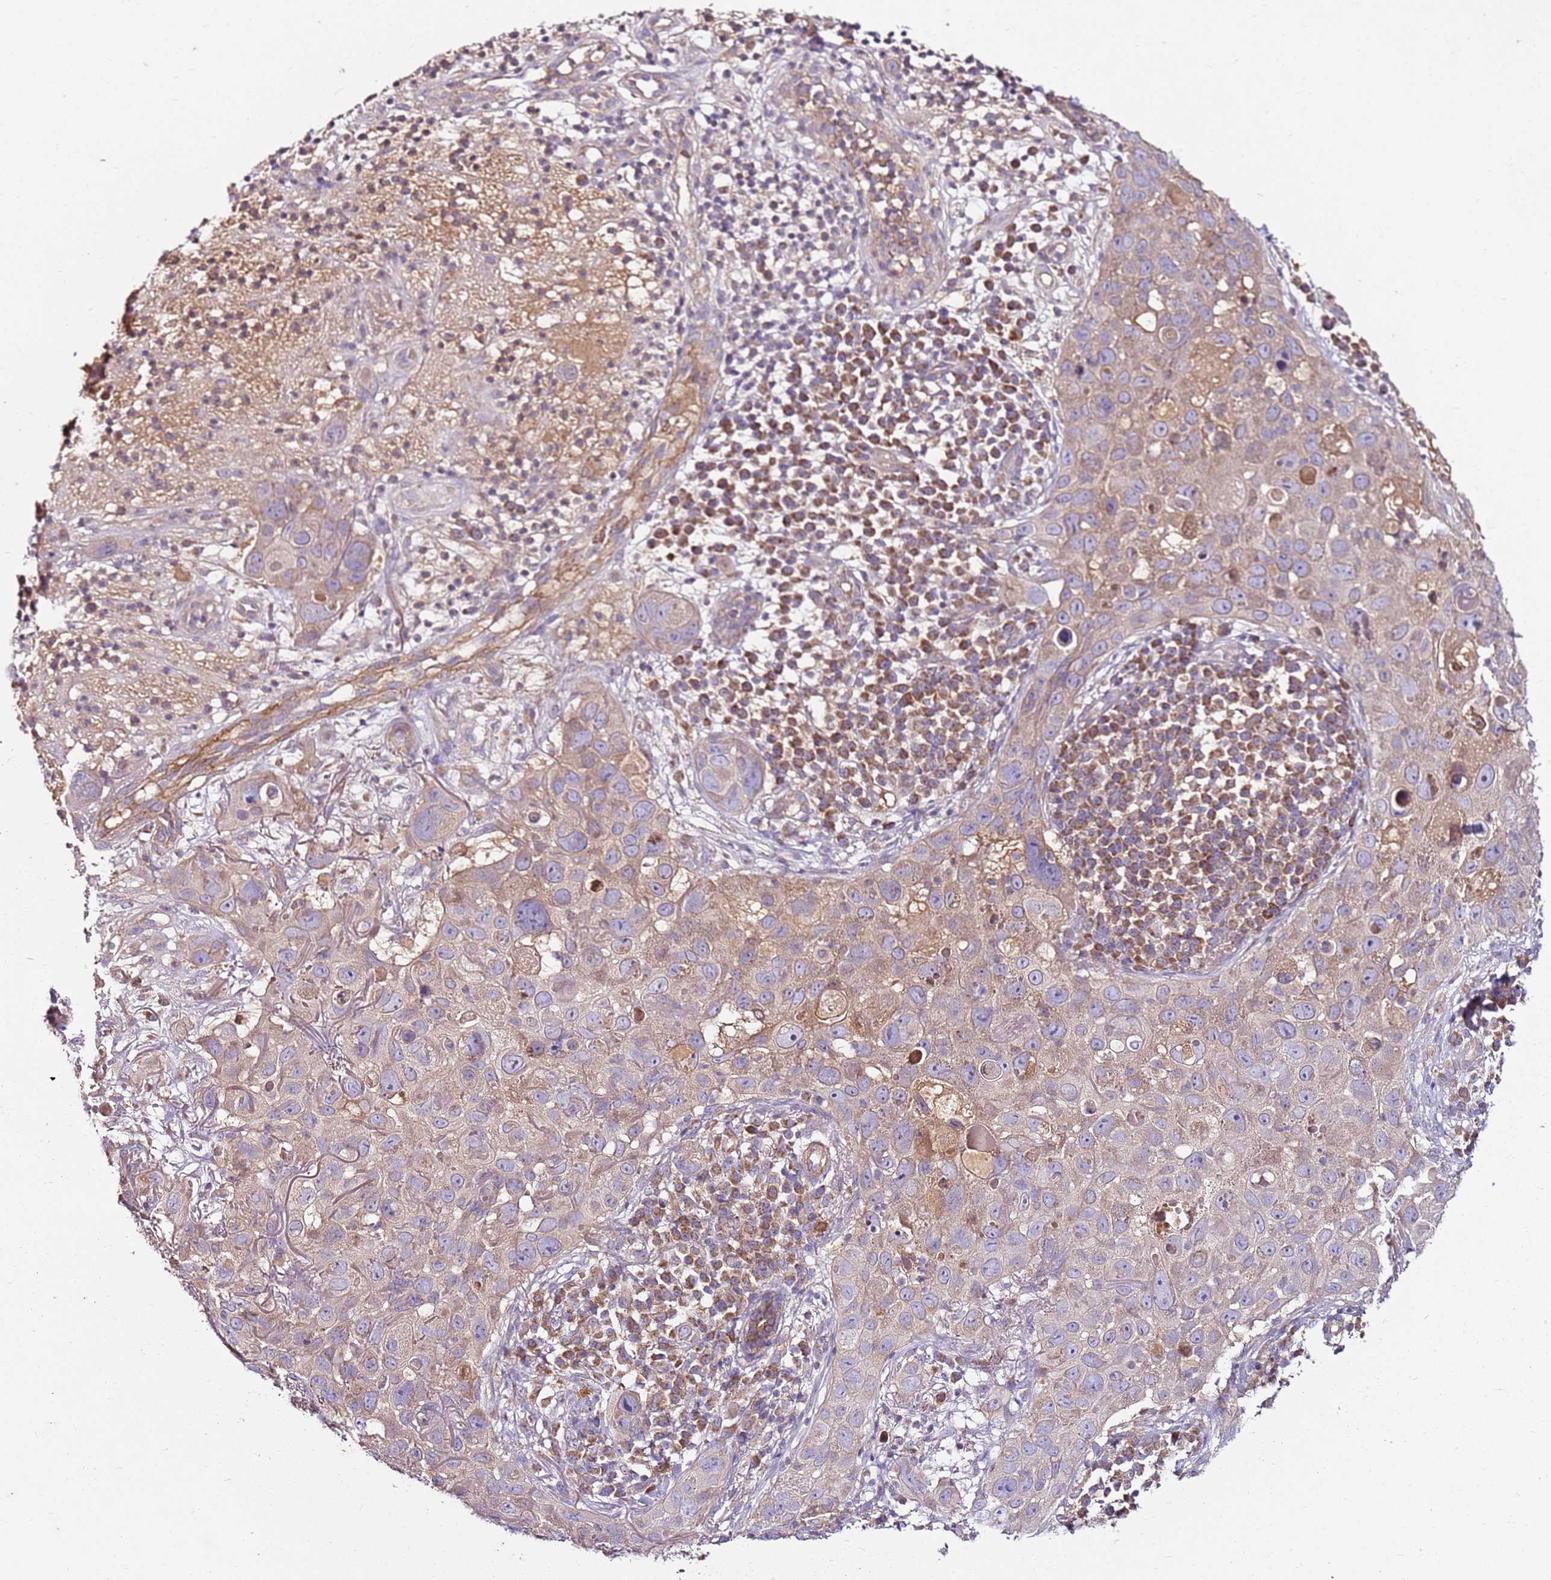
{"staining": {"intensity": "weak", "quantity": "25%-75%", "location": "cytoplasmic/membranous"}, "tissue": "skin cancer", "cell_type": "Tumor cells", "image_type": "cancer", "snomed": [{"axis": "morphology", "description": "Squamous cell carcinoma in situ, NOS"}, {"axis": "morphology", "description": "Squamous cell carcinoma, NOS"}, {"axis": "topography", "description": "Skin"}], "caption": "Immunohistochemistry staining of skin squamous cell carcinoma, which exhibits low levels of weak cytoplasmic/membranous expression in approximately 25%-75% of tumor cells indicating weak cytoplasmic/membranous protein positivity. The staining was performed using DAB (3,3'-diaminobenzidine) (brown) for protein detection and nuclei were counterstained in hematoxylin (blue).", "gene": "KRTAP21-3", "patient": {"sex": "male", "age": 93}}